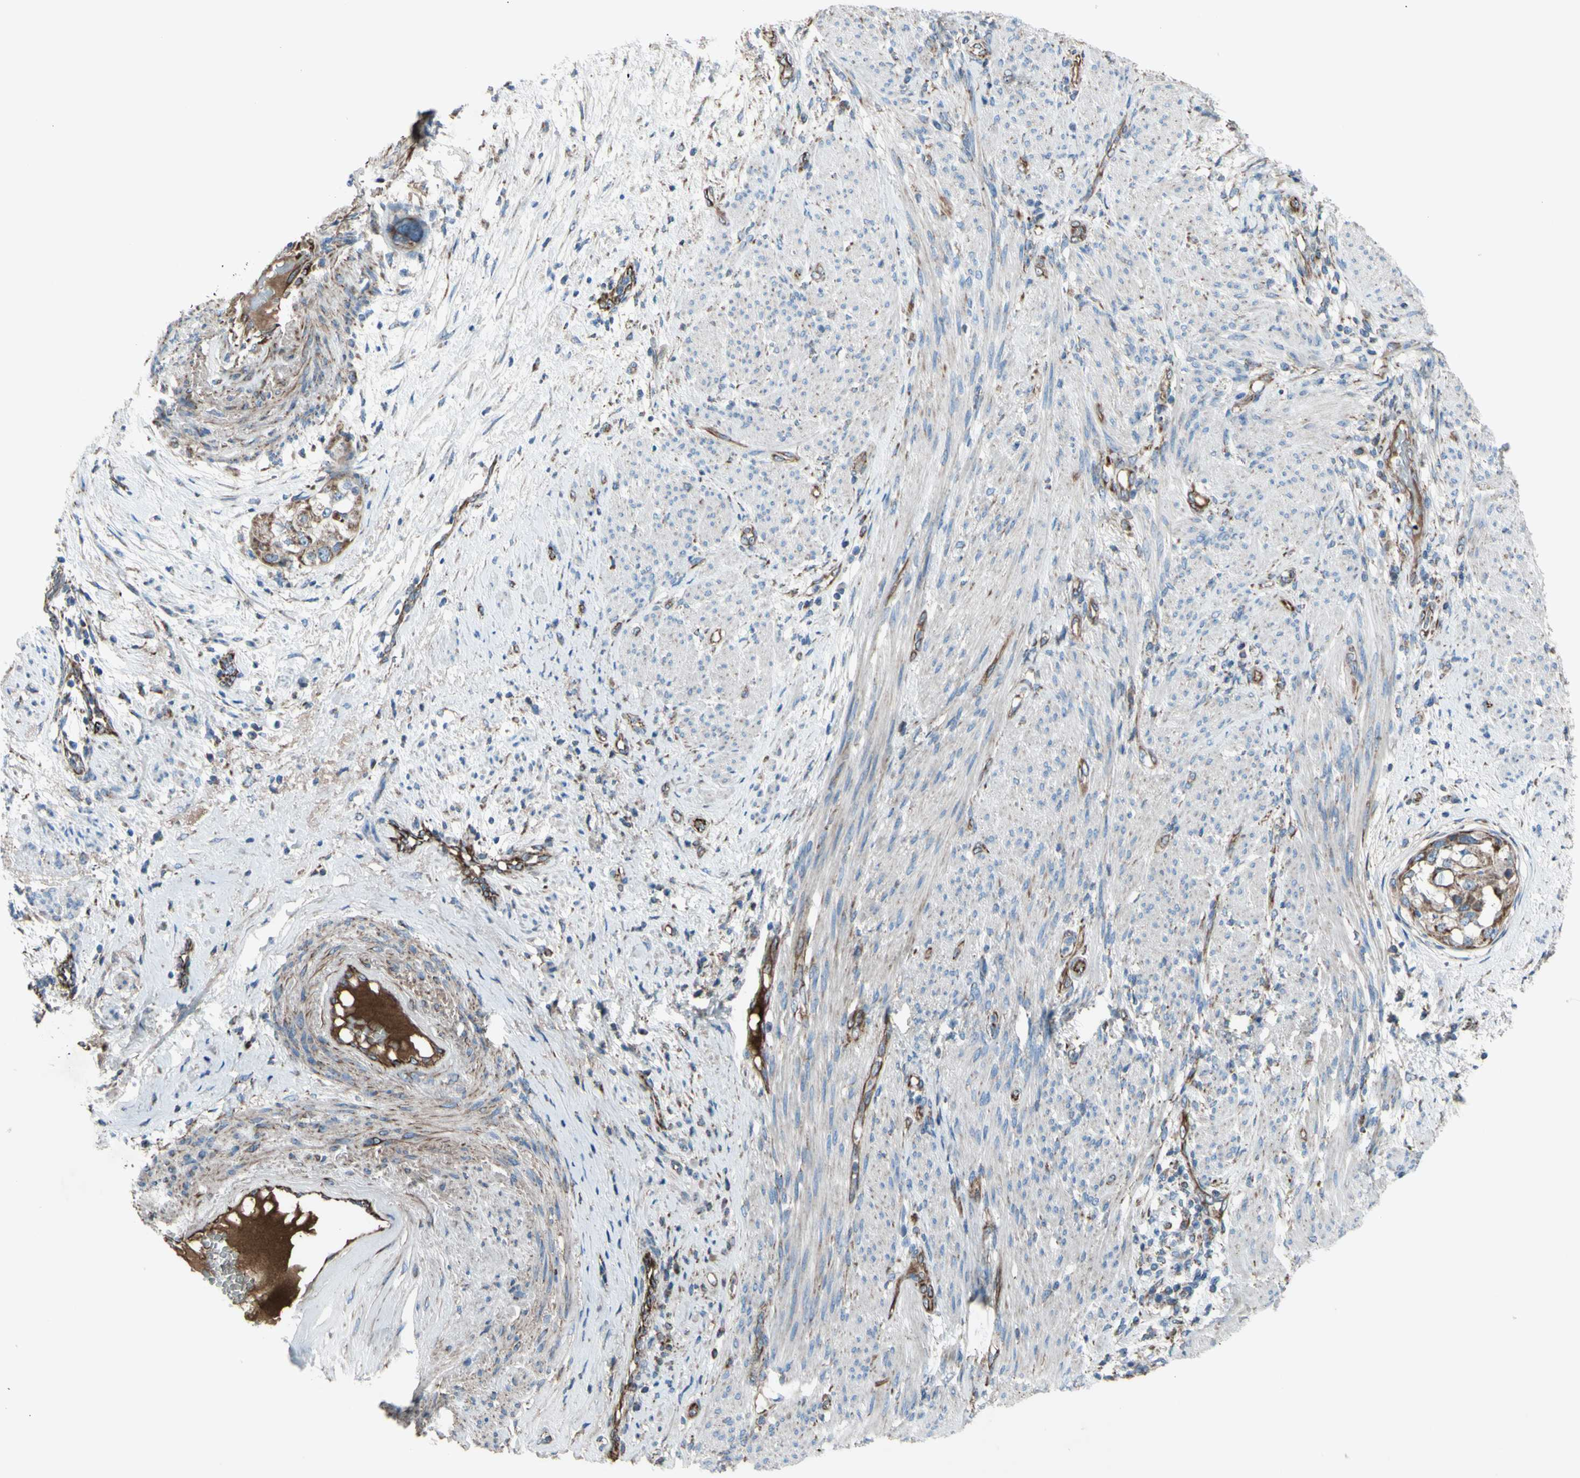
{"staining": {"intensity": "weak", "quantity": ">75%", "location": "cytoplasmic/membranous"}, "tissue": "endometrial cancer", "cell_type": "Tumor cells", "image_type": "cancer", "snomed": [{"axis": "morphology", "description": "Adenocarcinoma, NOS"}, {"axis": "topography", "description": "Endometrium"}], "caption": "Weak cytoplasmic/membranous protein positivity is identified in about >75% of tumor cells in endometrial adenocarcinoma.", "gene": "EMC7", "patient": {"sex": "female", "age": 85}}